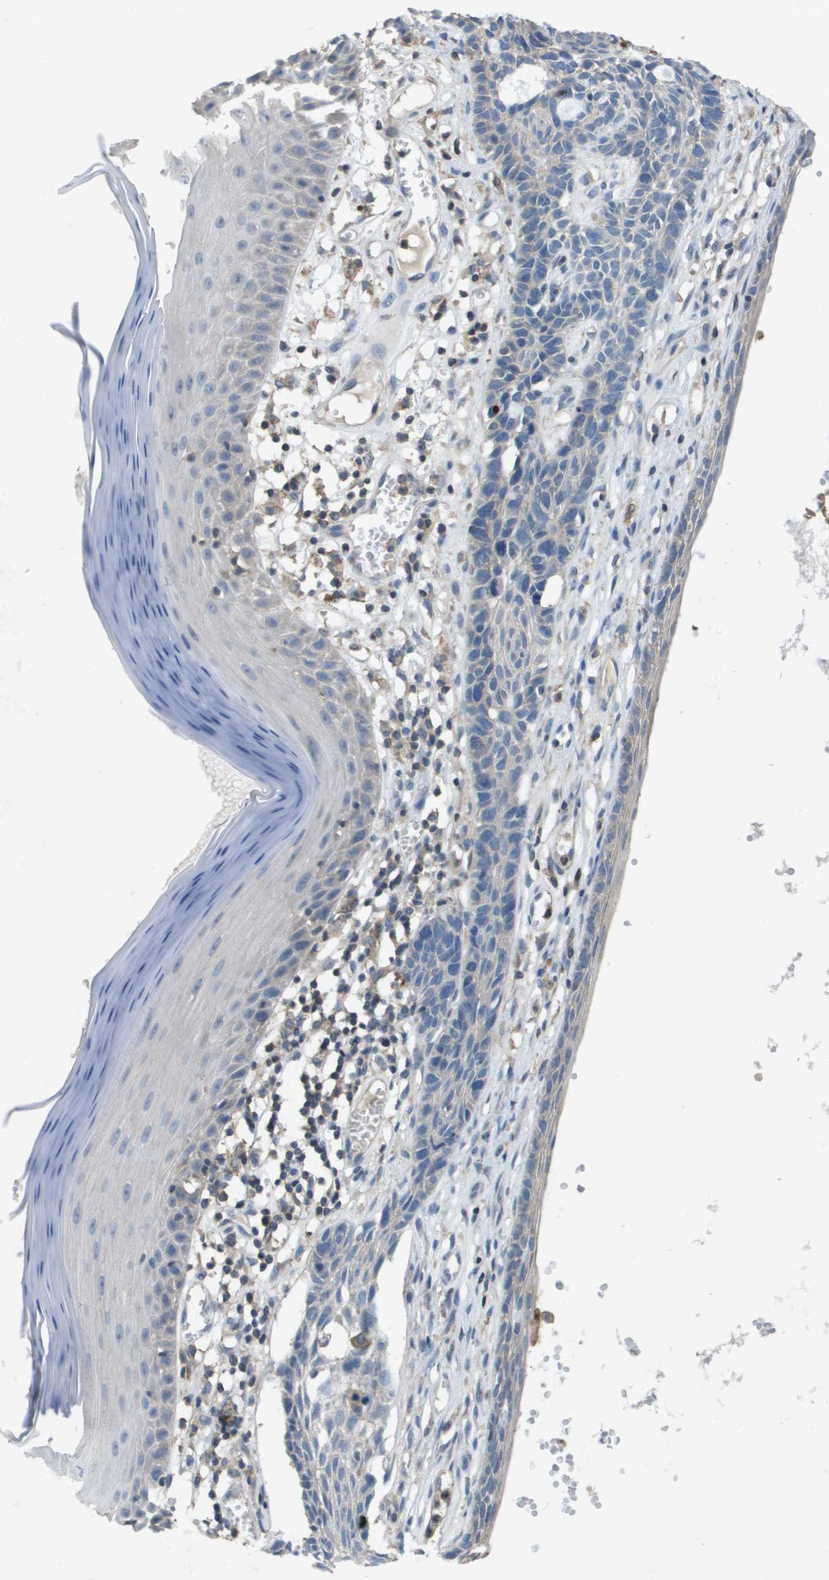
{"staining": {"intensity": "negative", "quantity": "none", "location": "none"}, "tissue": "skin cancer", "cell_type": "Tumor cells", "image_type": "cancer", "snomed": [{"axis": "morphology", "description": "Basal cell carcinoma"}, {"axis": "topography", "description": "Skin"}], "caption": "An IHC histopathology image of skin cancer is shown. There is no staining in tumor cells of skin cancer.", "gene": "CLCA4", "patient": {"sex": "male", "age": 67}}